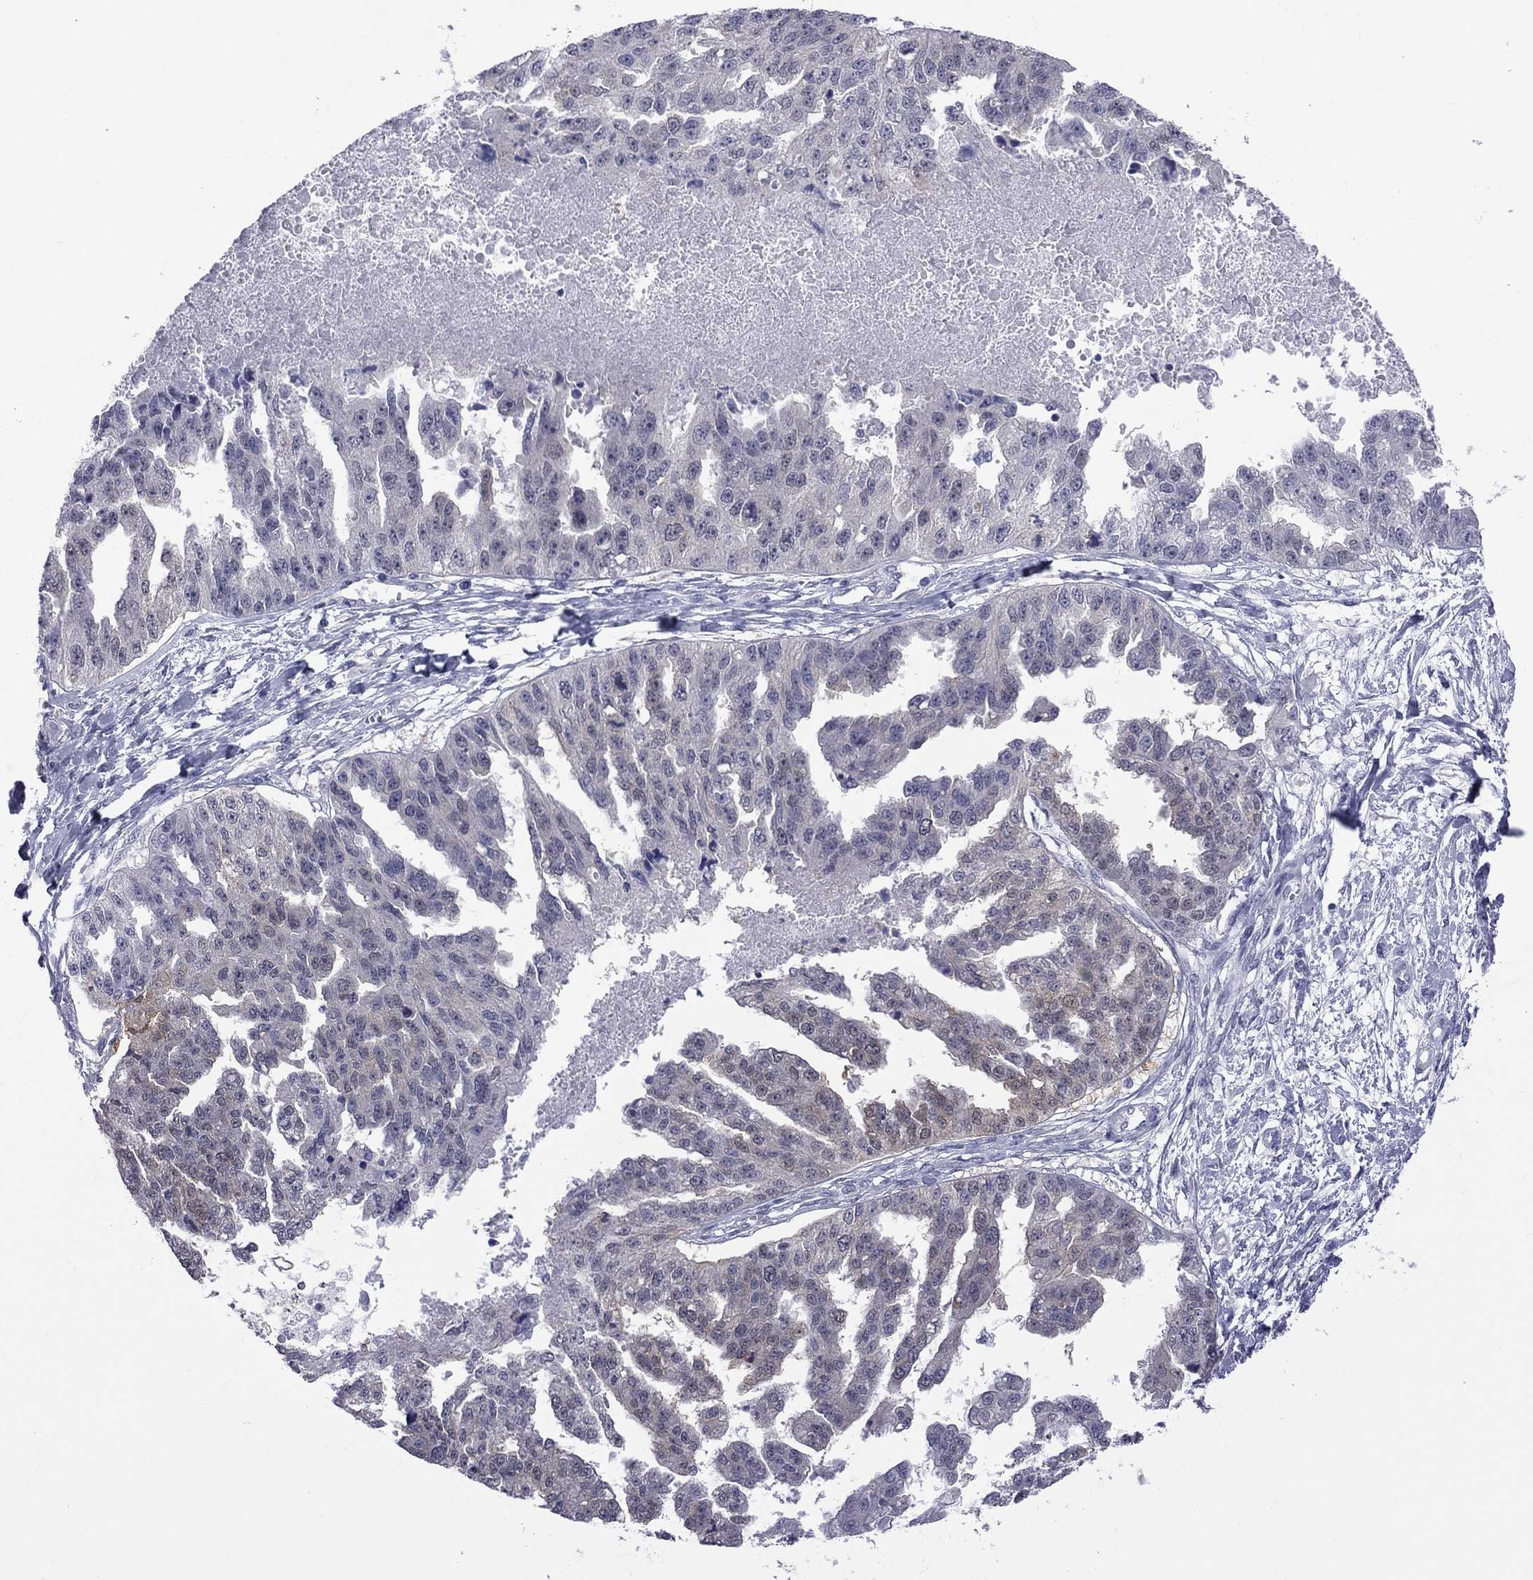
{"staining": {"intensity": "weak", "quantity": "<25%", "location": "cytoplasmic/membranous"}, "tissue": "ovarian cancer", "cell_type": "Tumor cells", "image_type": "cancer", "snomed": [{"axis": "morphology", "description": "Cystadenocarcinoma, serous, NOS"}, {"axis": "topography", "description": "Ovary"}], "caption": "Immunohistochemical staining of ovarian serous cystadenocarcinoma demonstrates no significant staining in tumor cells.", "gene": "POU5F2", "patient": {"sex": "female", "age": 58}}